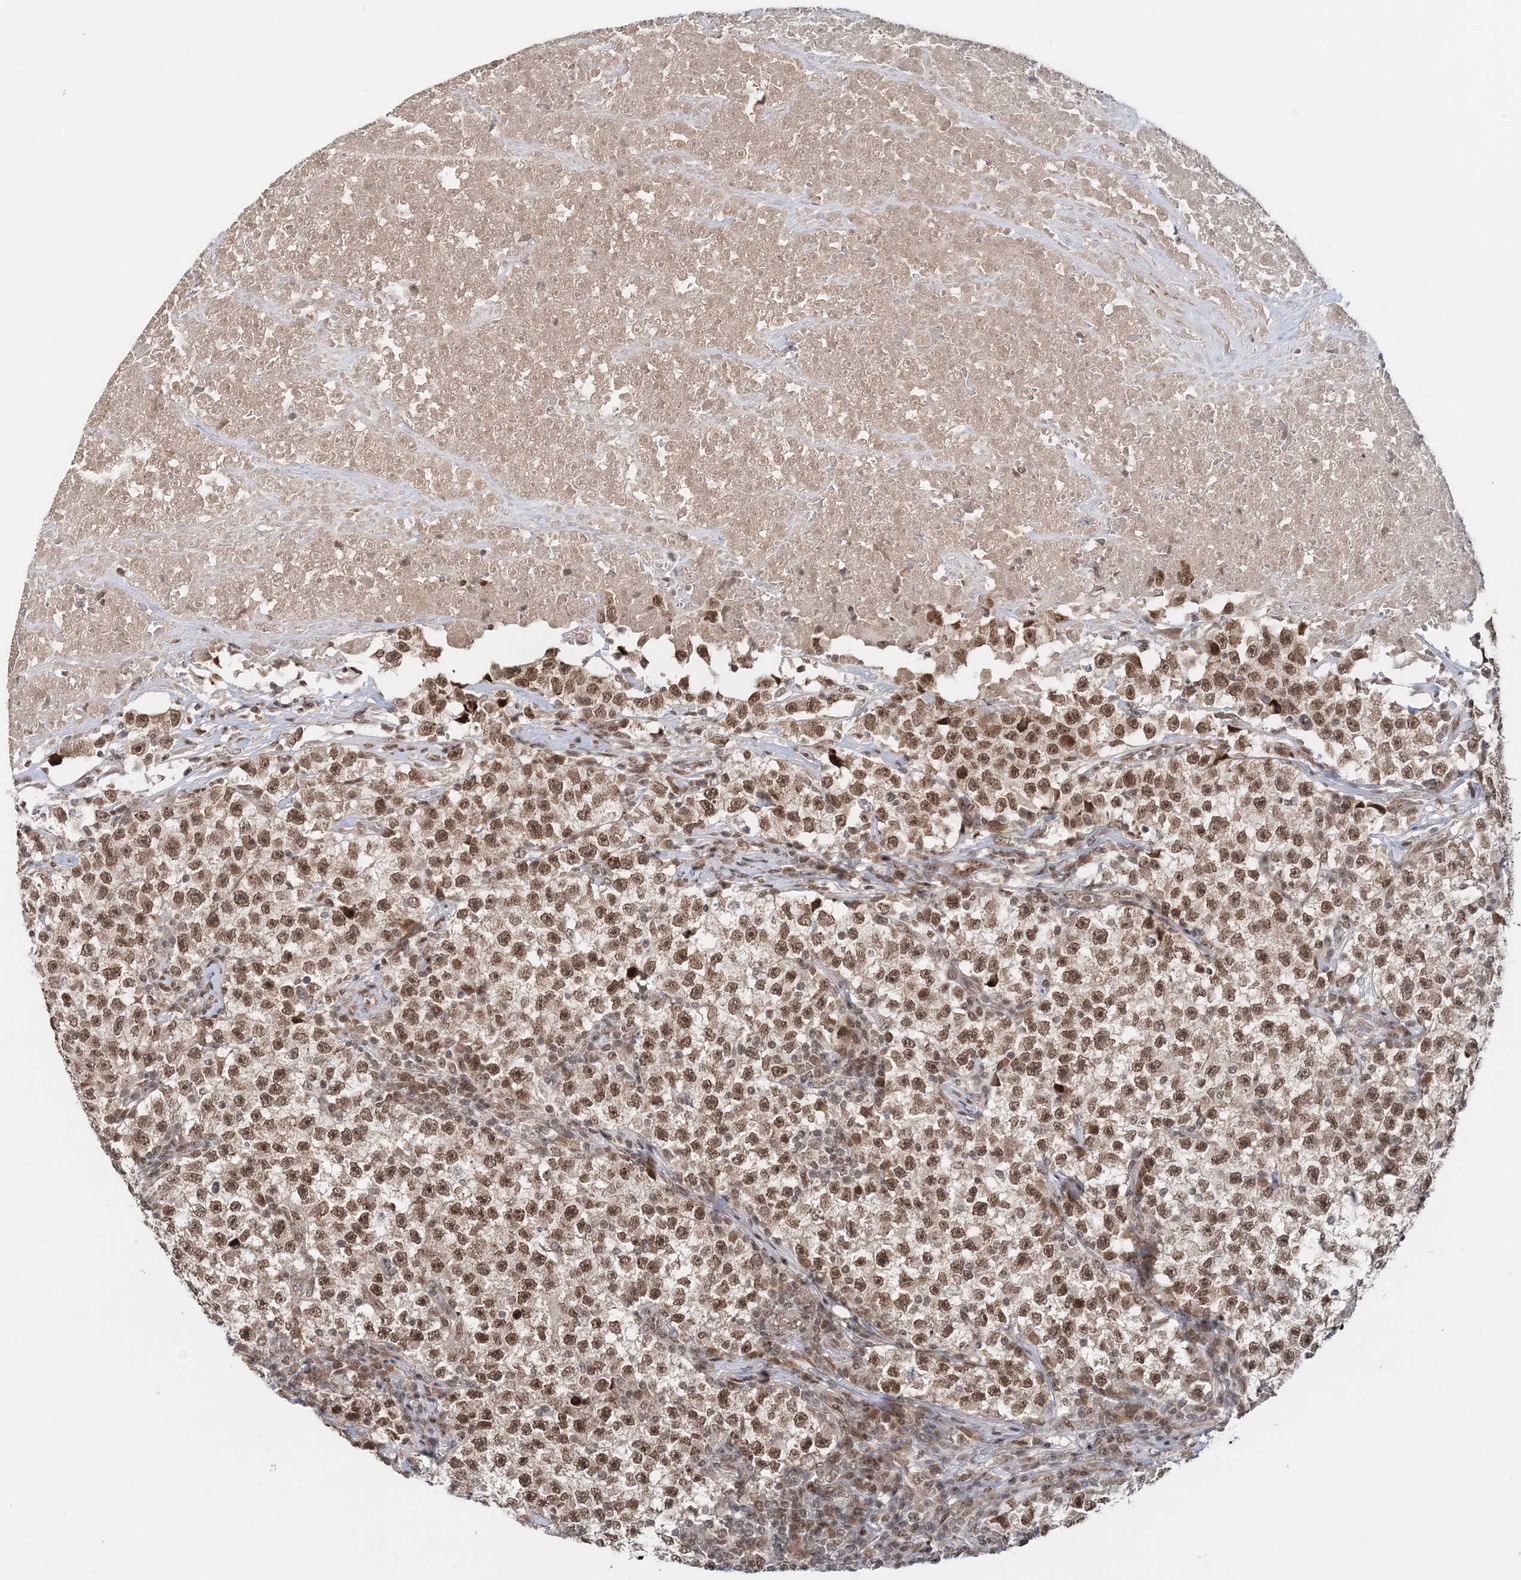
{"staining": {"intensity": "moderate", "quantity": ">75%", "location": "nuclear"}, "tissue": "testis cancer", "cell_type": "Tumor cells", "image_type": "cancer", "snomed": [{"axis": "morphology", "description": "Seminoma, NOS"}, {"axis": "topography", "description": "Testis"}], "caption": "This is a micrograph of IHC staining of testis cancer, which shows moderate positivity in the nuclear of tumor cells.", "gene": "NOA1", "patient": {"sex": "male", "age": 22}}